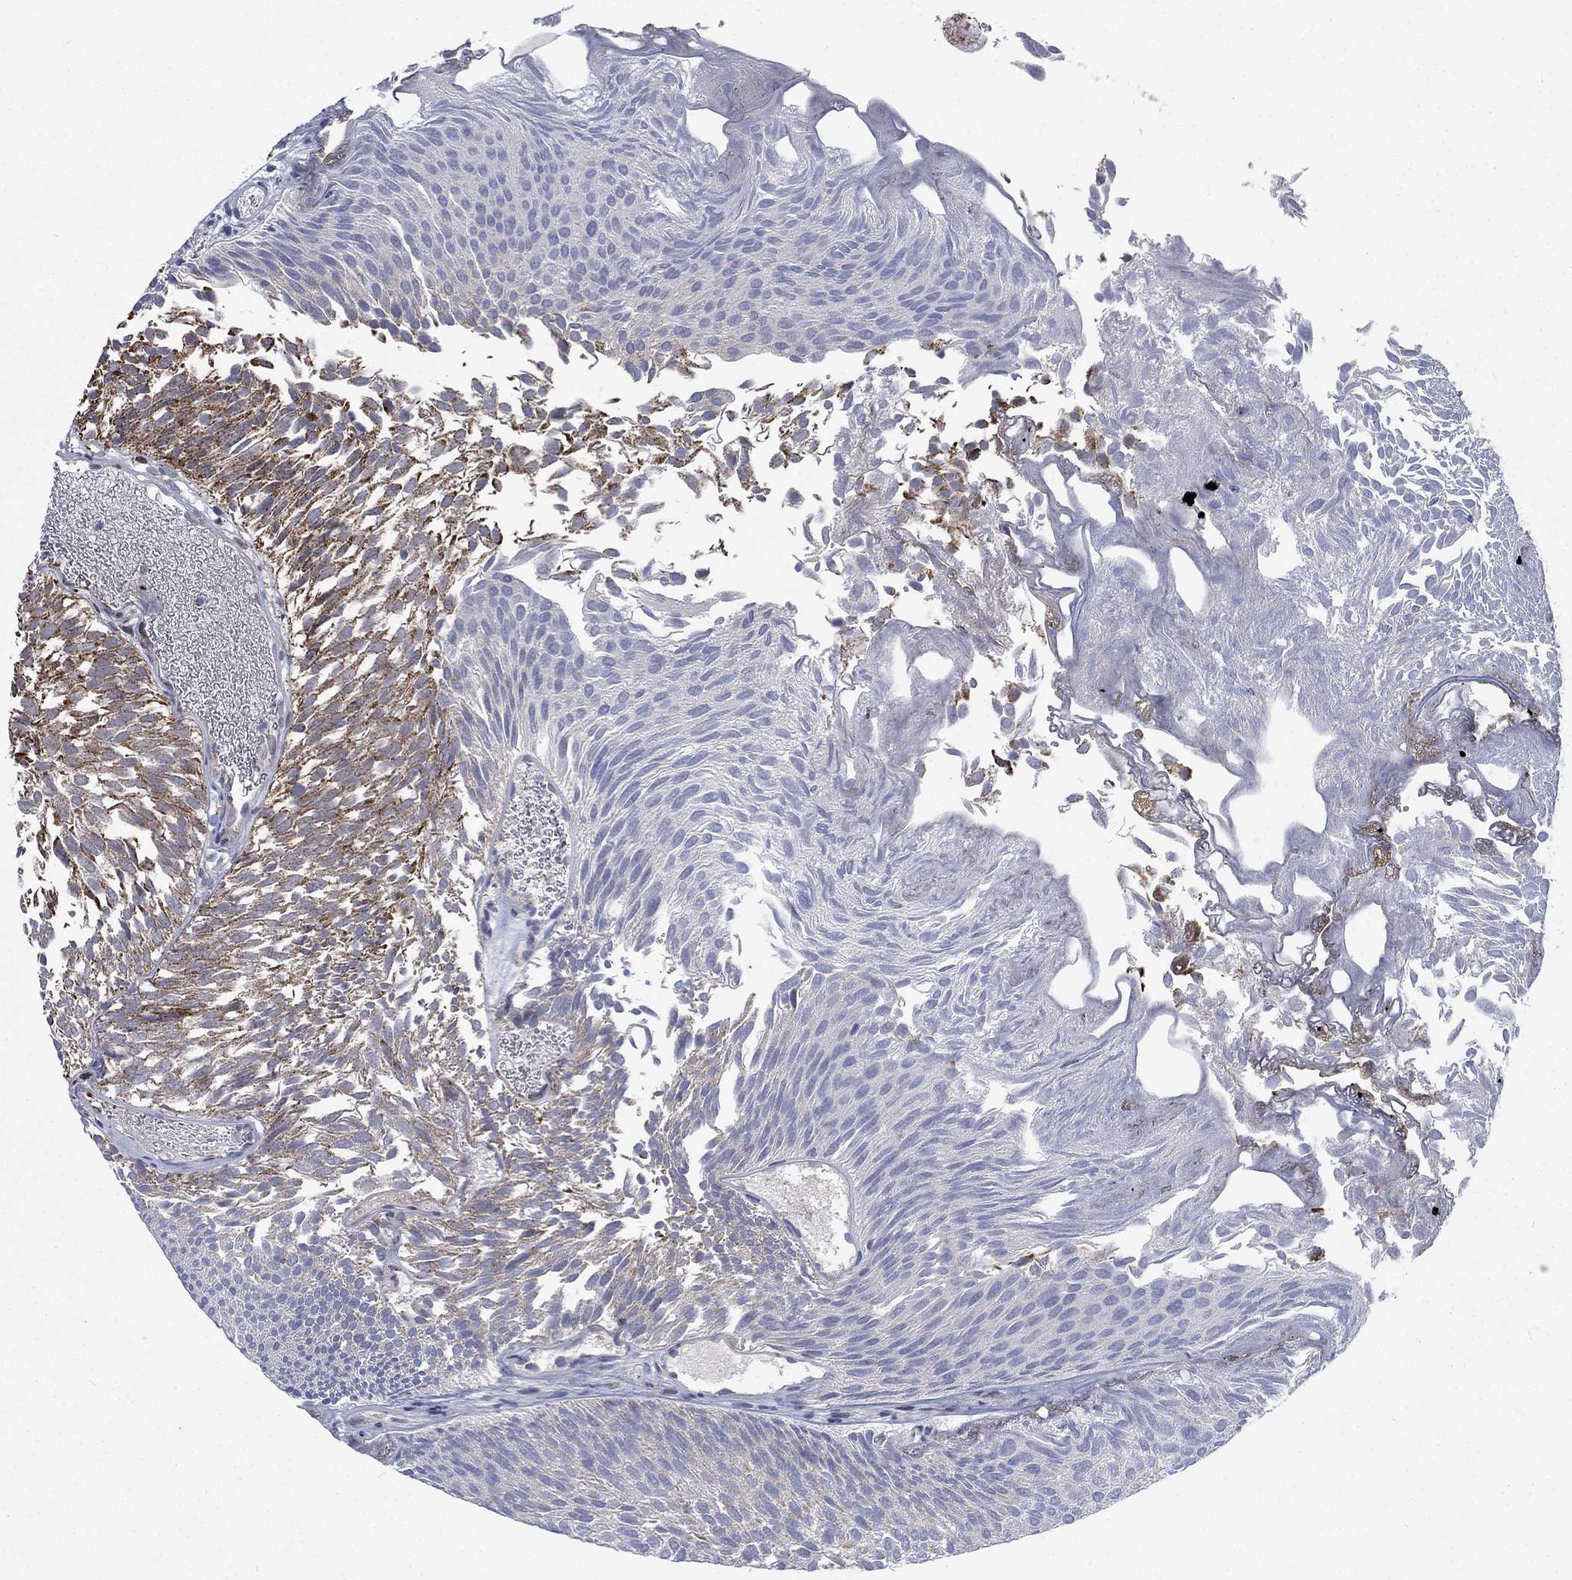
{"staining": {"intensity": "strong", "quantity": "25%-75%", "location": "cytoplasmic/membranous"}, "tissue": "urothelial cancer", "cell_type": "Tumor cells", "image_type": "cancer", "snomed": [{"axis": "morphology", "description": "Urothelial carcinoma, Low grade"}, {"axis": "topography", "description": "Urinary bladder"}], "caption": "Tumor cells demonstrate high levels of strong cytoplasmic/membranous positivity in about 25%-75% of cells in human urothelial cancer.", "gene": "MOAP1", "patient": {"sex": "male", "age": 52}}